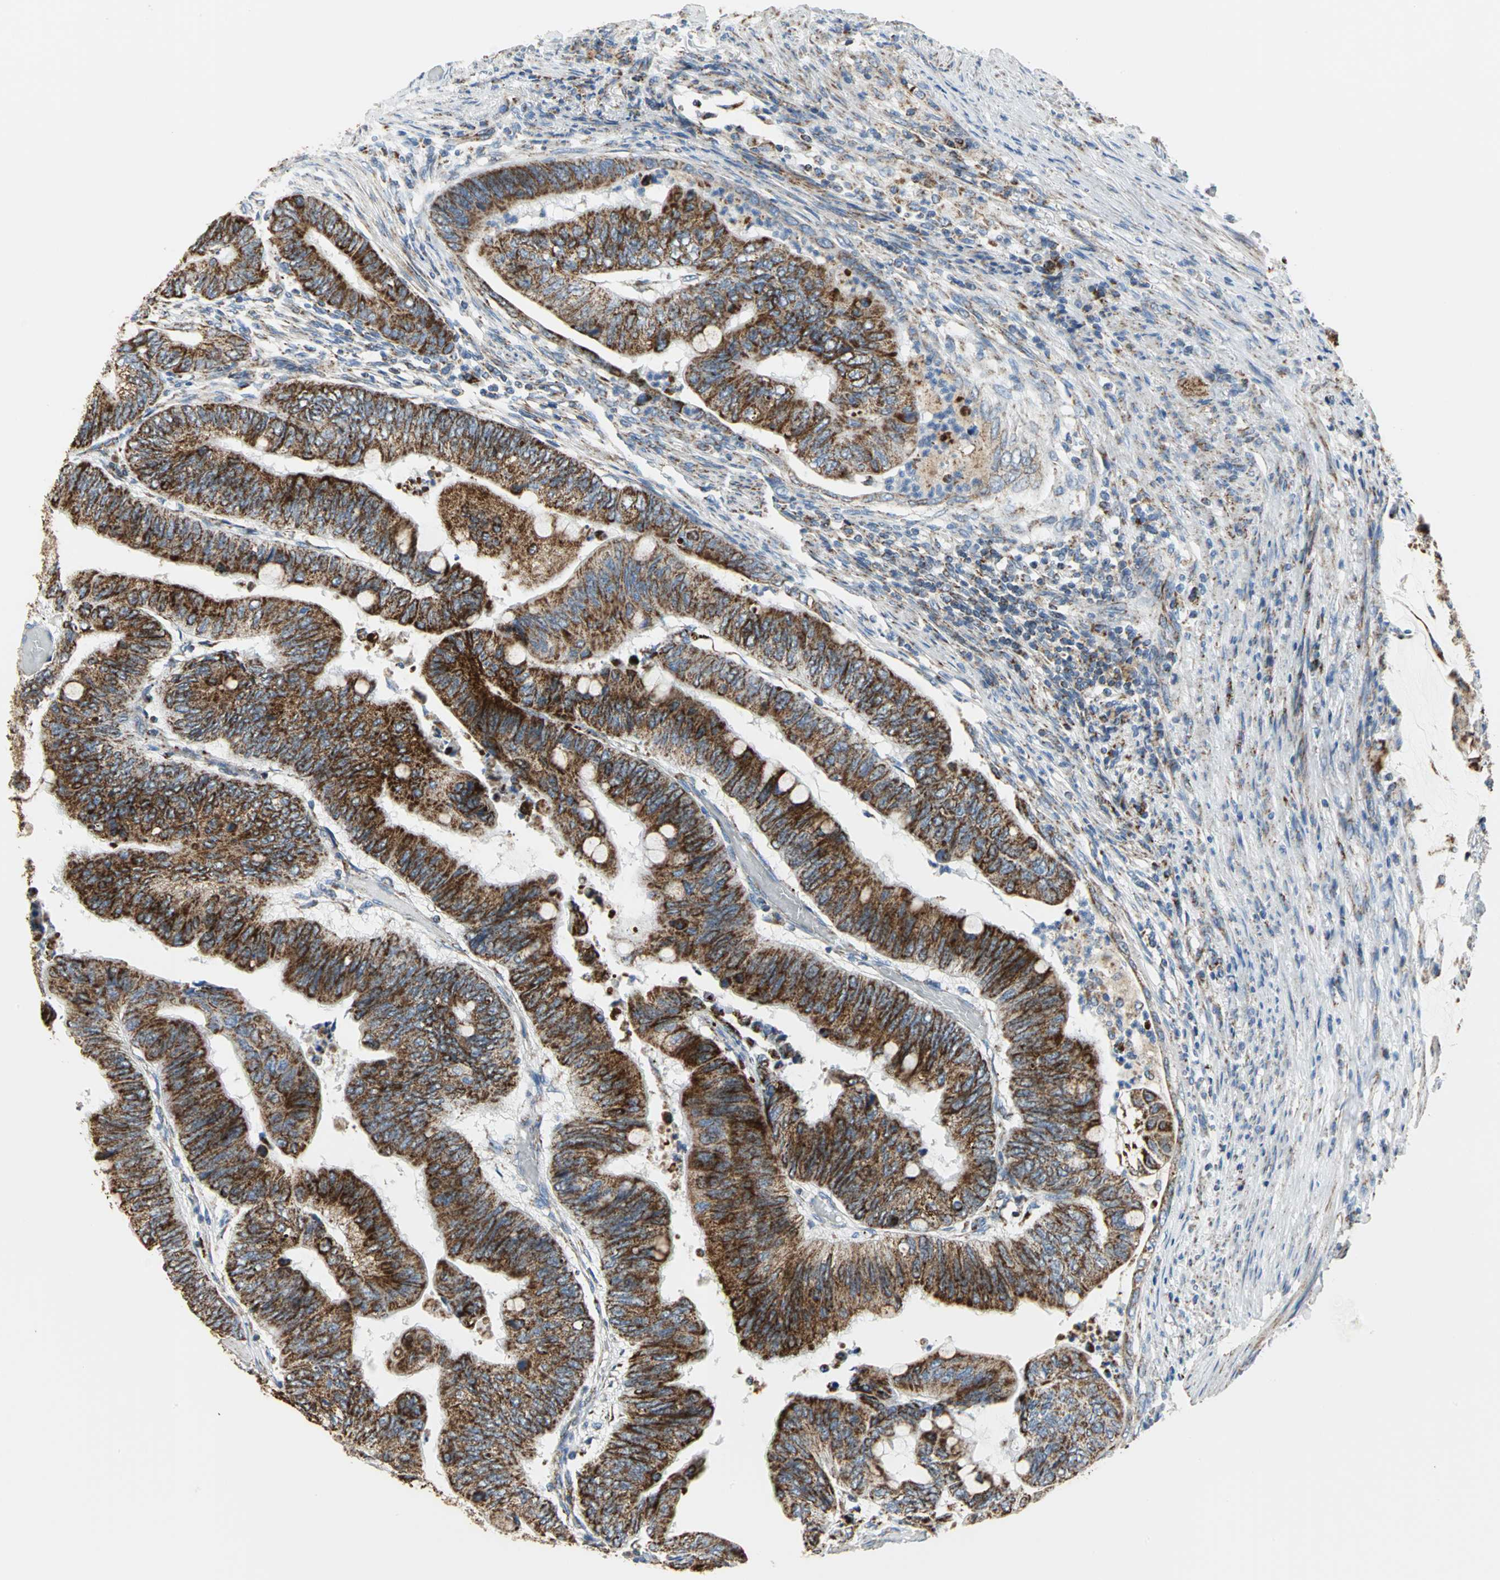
{"staining": {"intensity": "strong", "quantity": ">75%", "location": "cytoplasmic/membranous"}, "tissue": "colorectal cancer", "cell_type": "Tumor cells", "image_type": "cancer", "snomed": [{"axis": "morphology", "description": "Normal tissue, NOS"}, {"axis": "morphology", "description": "Adenocarcinoma, NOS"}, {"axis": "topography", "description": "Rectum"}, {"axis": "topography", "description": "Peripheral nerve tissue"}], "caption": "A high-resolution micrograph shows immunohistochemistry (IHC) staining of colorectal adenocarcinoma, which exhibits strong cytoplasmic/membranous expression in approximately >75% of tumor cells. (DAB (3,3'-diaminobenzidine) IHC, brown staining for protein, blue staining for nuclei).", "gene": "NTRK1", "patient": {"sex": "male", "age": 92}}